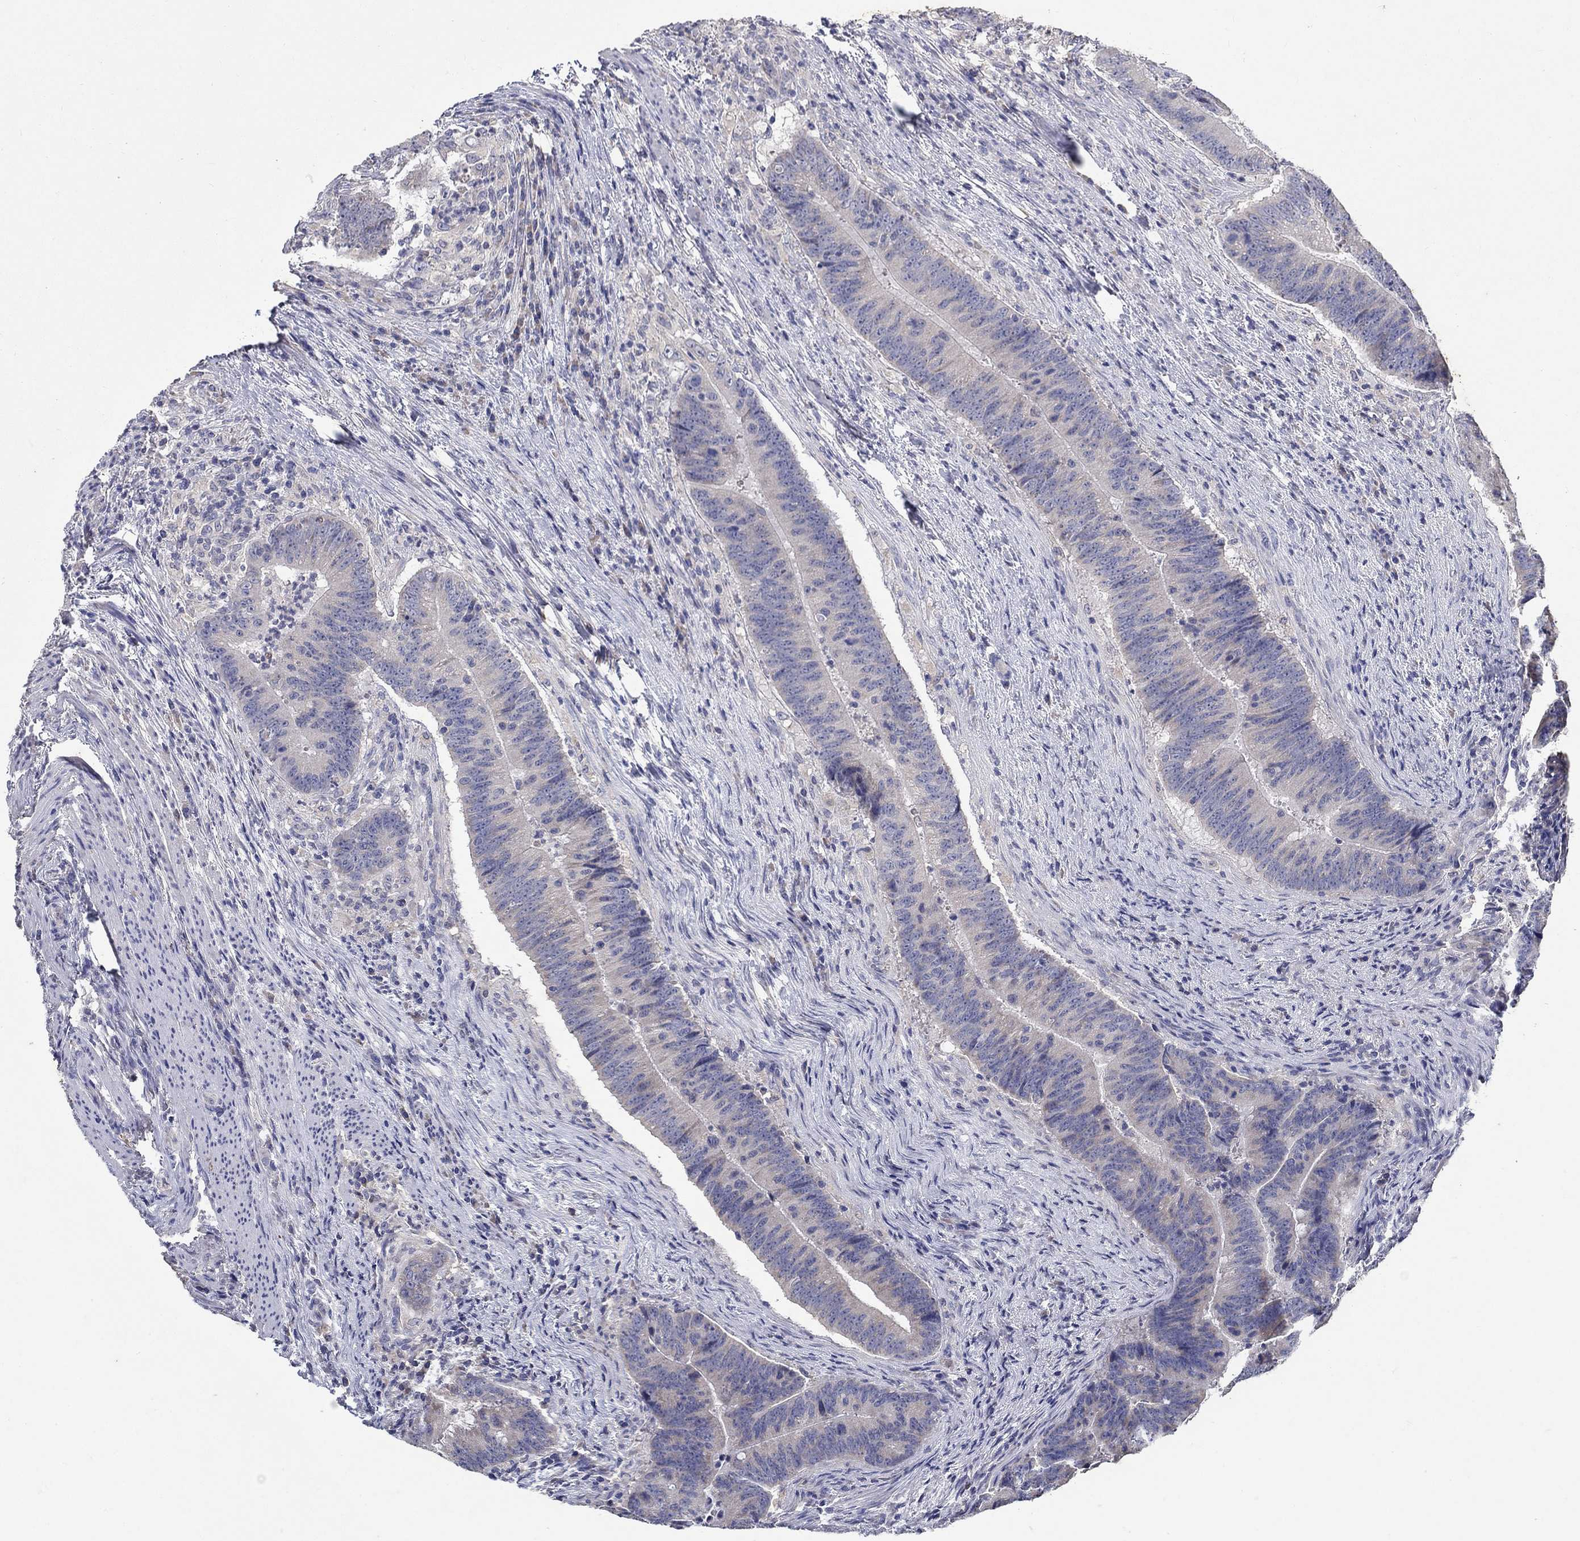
{"staining": {"intensity": "negative", "quantity": "none", "location": "none"}, "tissue": "colorectal cancer", "cell_type": "Tumor cells", "image_type": "cancer", "snomed": [{"axis": "morphology", "description": "Adenocarcinoma, NOS"}, {"axis": "topography", "description": "Colon"}], "caption": "A high-resolution histopathology image shows immunohistochemistry staining of colorectal cancer (adenocarcinoma), which displays no significant staining in tumor cells. The staining is performed using DAB brown chromogen with nuclei counter-stained in using hematoxylin.", "gene": "PROZ", "patient": {"sex": "female", "age": 87}}